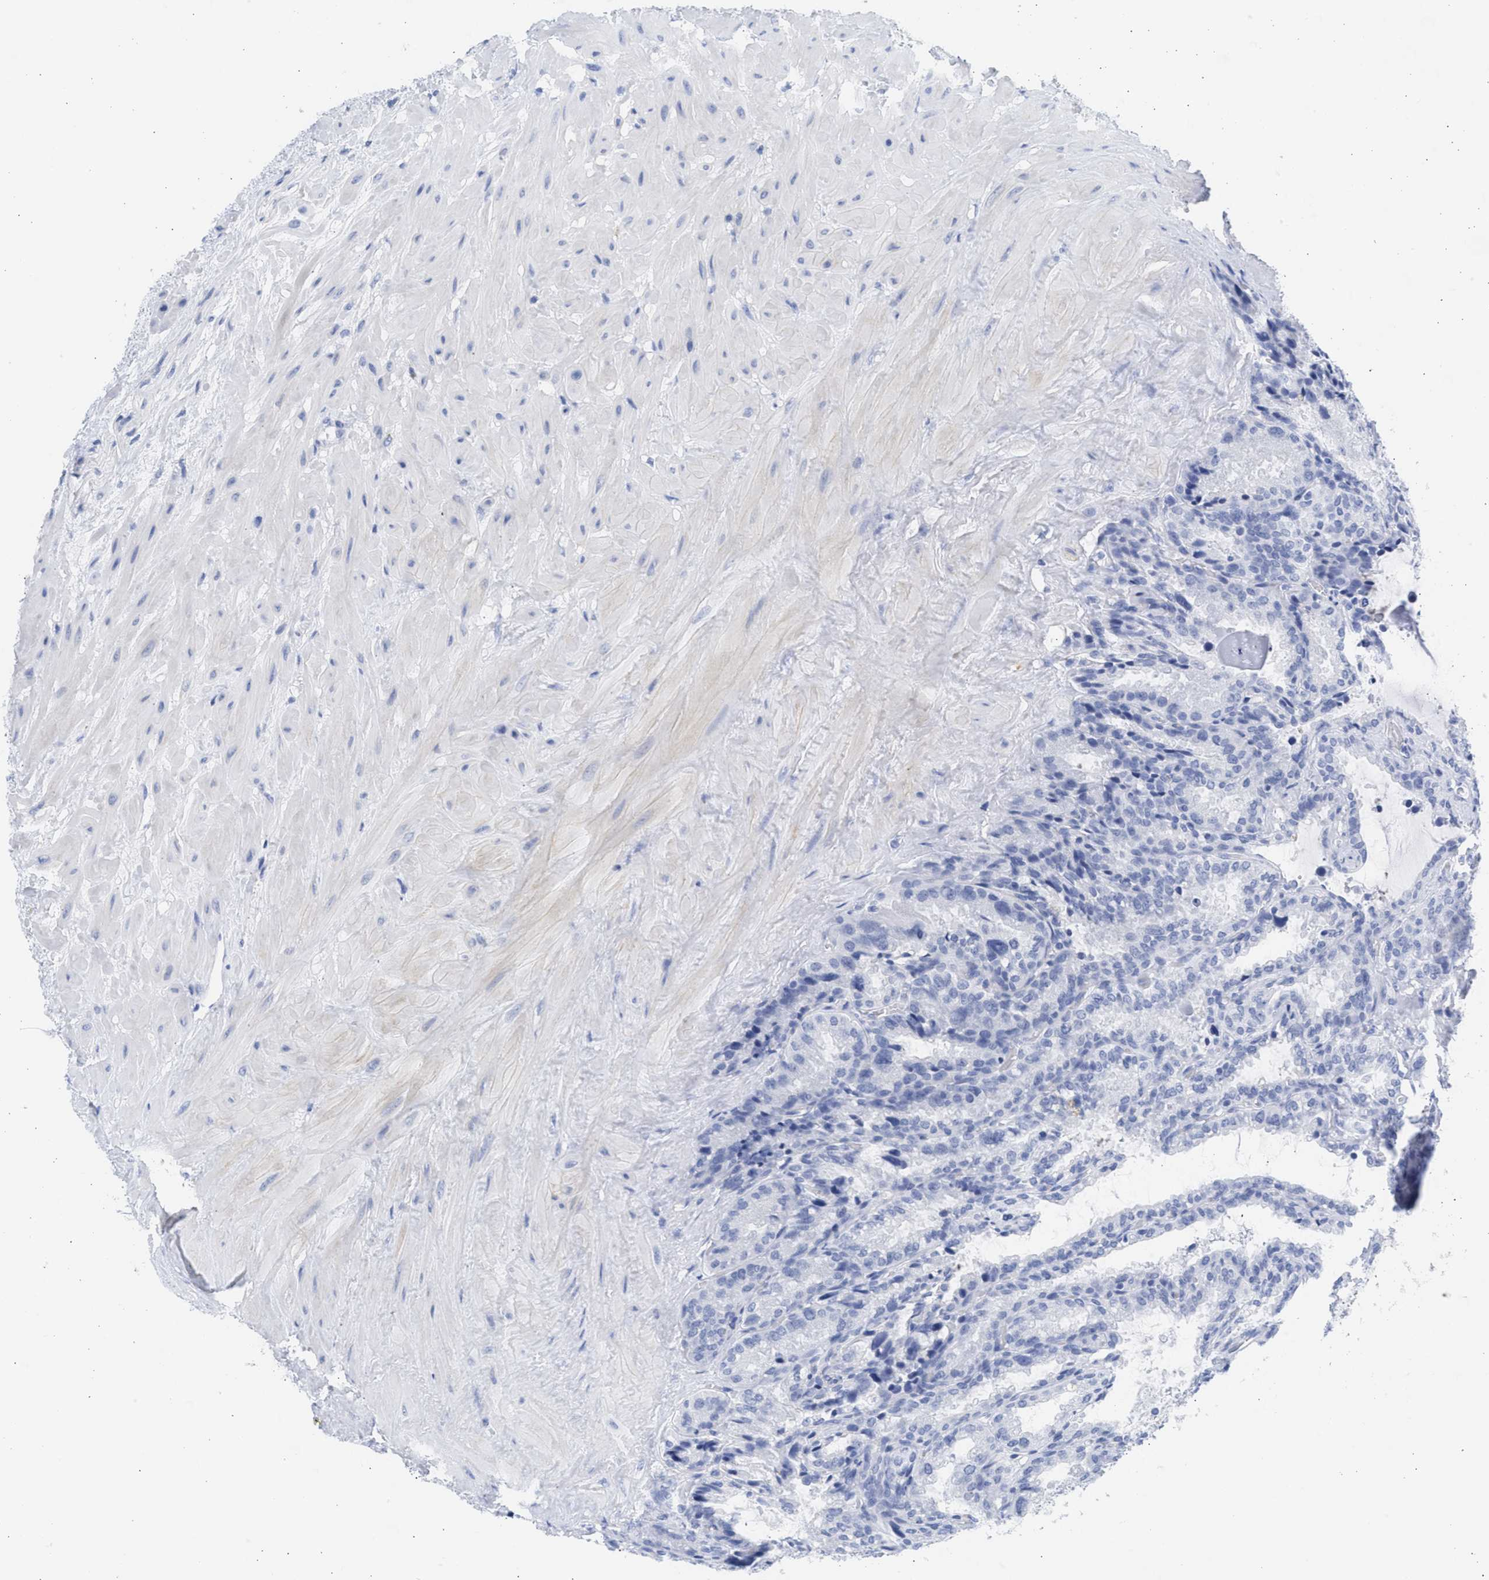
{"staining": {"intensity": "negative", "quantity": "none", "location": "none"}, "tissue": "seminal vesicle", "cell_type": "Glandular cells", "image_type": "normal", "snomed": [{"axis": "morphology", "description": "Normal tissue, NOS"}, {"axis": "topography", "description": "Seminal veicle"}], "caption": "A high-resolution histopathology image shows IHC staining of normal seminal vesicle, which reveals no significant positivity in glandular cells.", "gene": "SPATA3", "patient": {"sex": "male", "age": 46}}